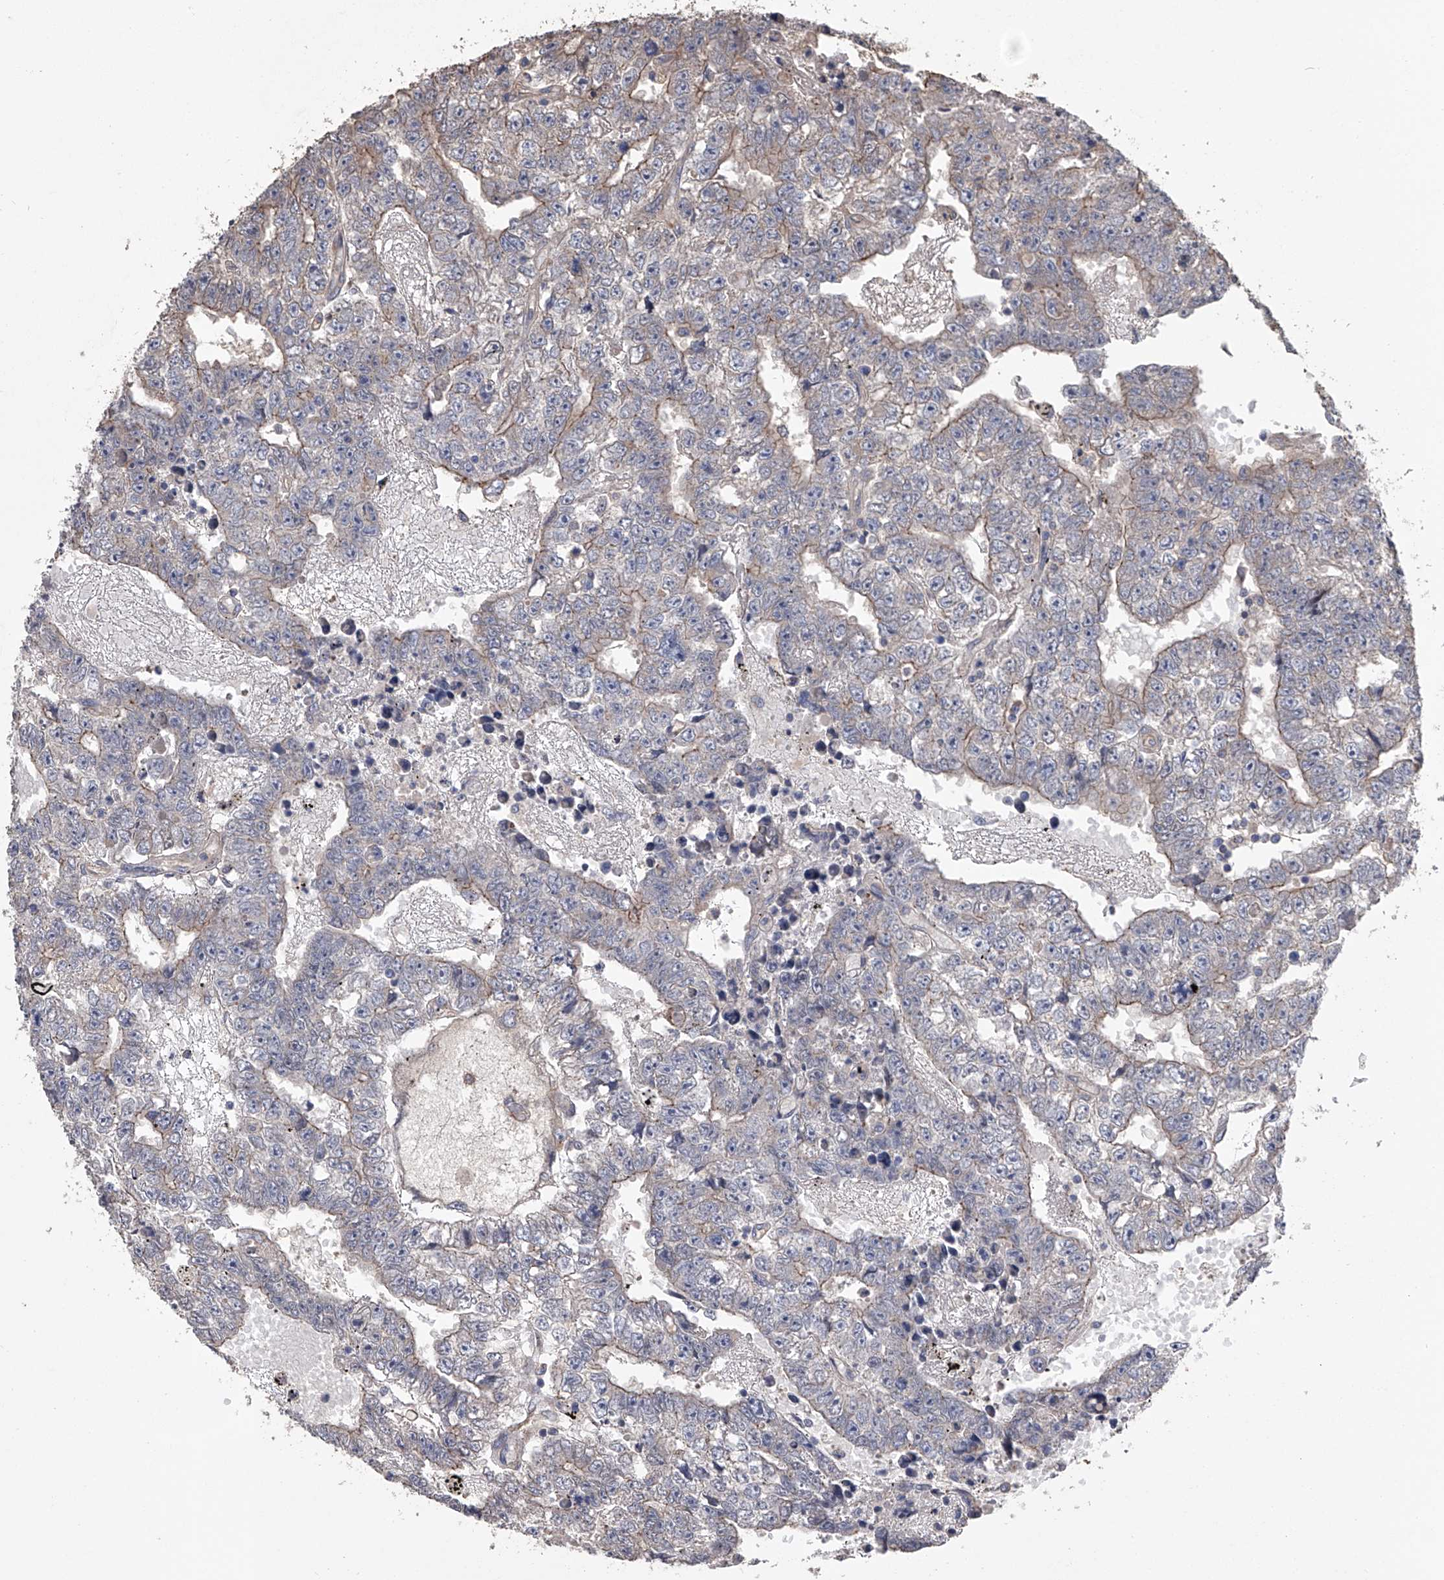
{"staining": {"intensity": "weak", "quantity": "25%-75%", "location": "cytoplasmic/membranous"}, "tissue": "testis cancer", "cell_type": "Tumor cells", "image_type": "cancer", "snomed": [{"axis": "morphology", "description": "Carcinoma, Embryonal, NOS"}, {"axis": "topography", "description": "Testis"}], "caption": "A brown stain highlights weak cytoplasmic/membranous expression of a protein in human testis embryonal carcinoma tumor cells.", "gene": "ZNF343", "patient": {"sex": "male", "age": 25}}